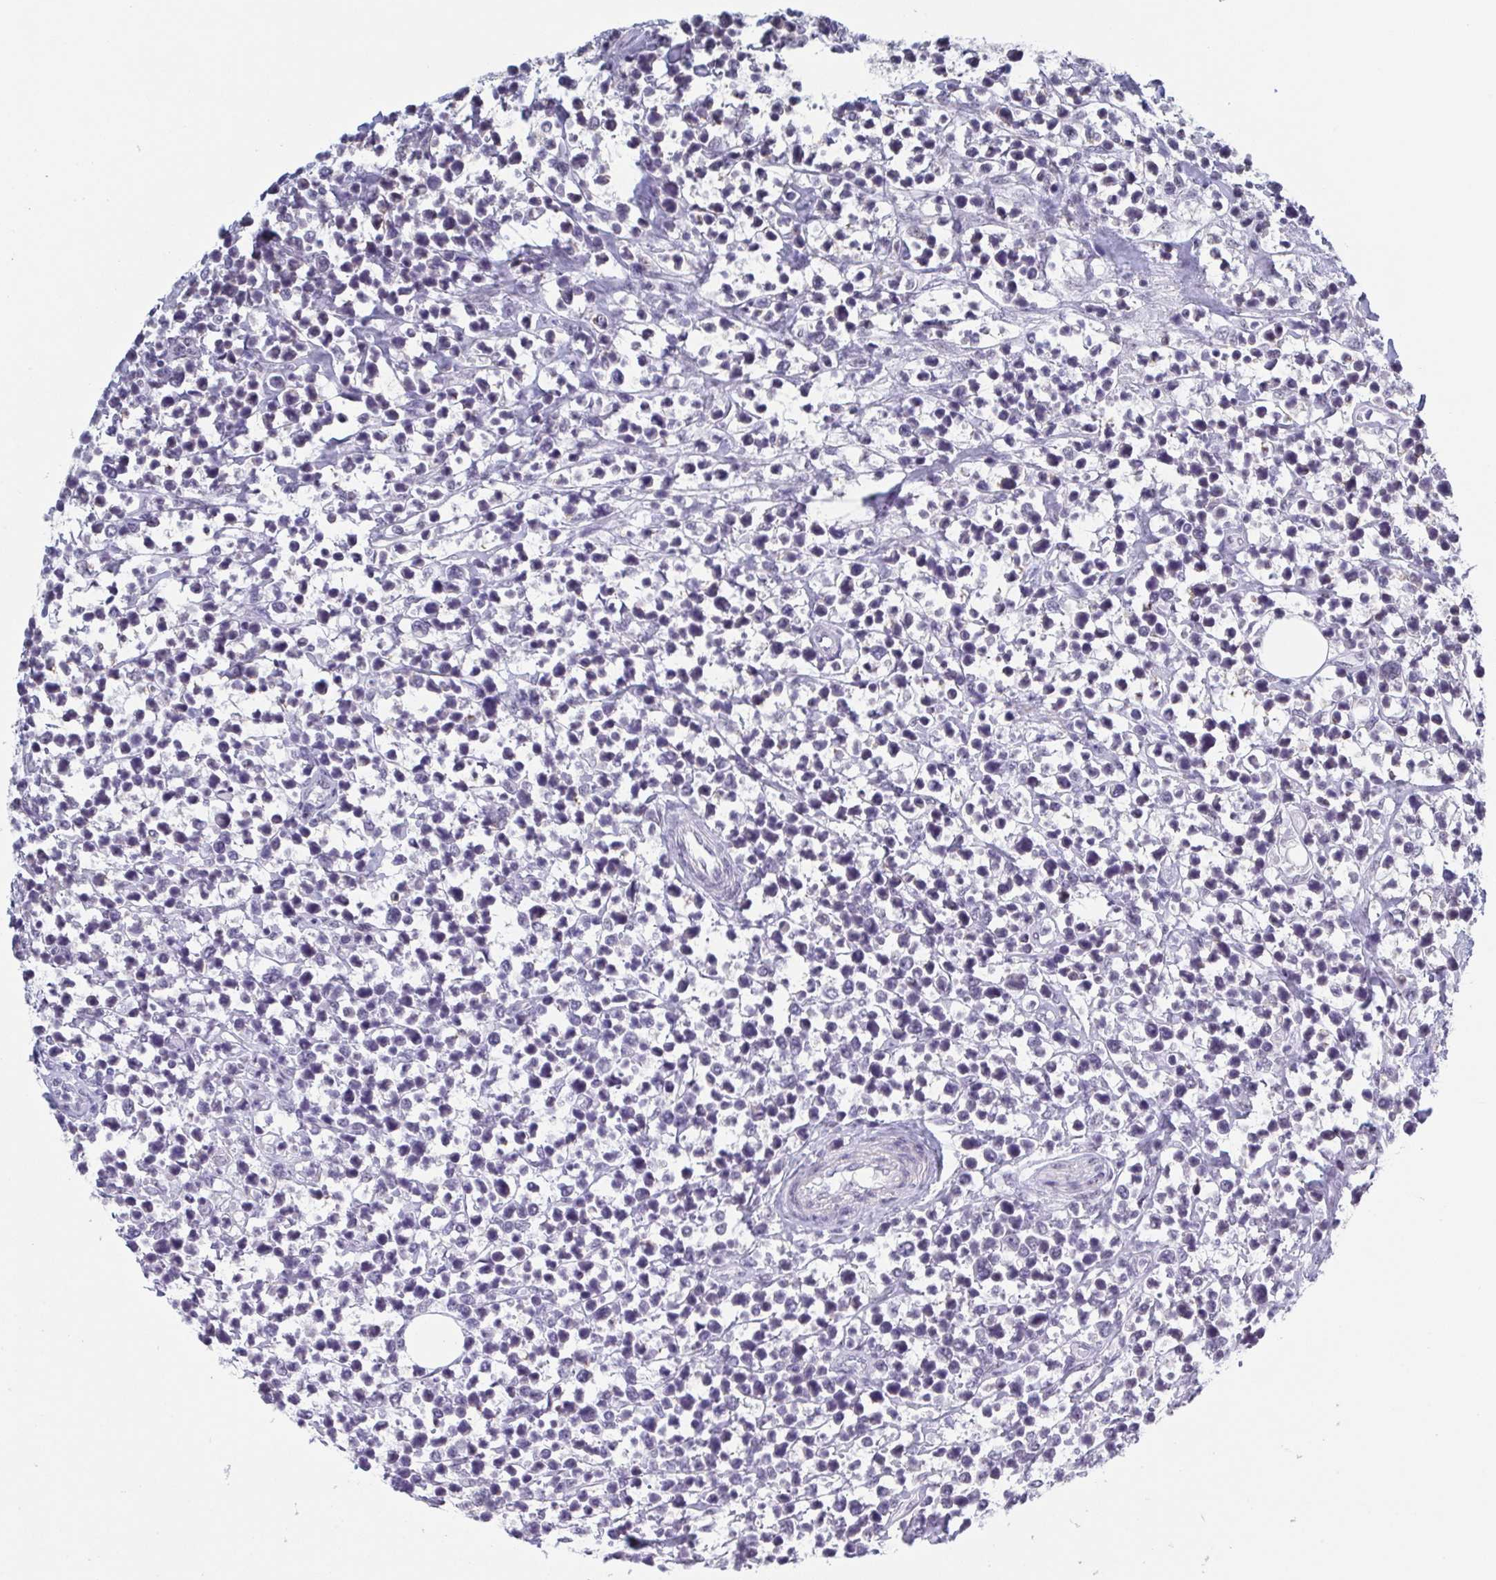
{"staining": {"intensity": "negative", "quantity": "none", "location": "none"}, "tissue": "lymphoma", "cell_type": "Tumor cells", "image_type": "cancer", "snomed": [{"axis": "morphology", "description": "Malignant lymphoma, non-Hodgkin's type, High grade"}, {"axis": "topography", "description": "Soft tissue"}], "caption": "The image reveals no staining of tumor cells in malignant lymphoma, non-Hodgkin's type (high-grade). (DAB IHC with hematoxylin counter stain).", "gene": "TMEM92", "patient": {"sex": "female", "age": 56}}